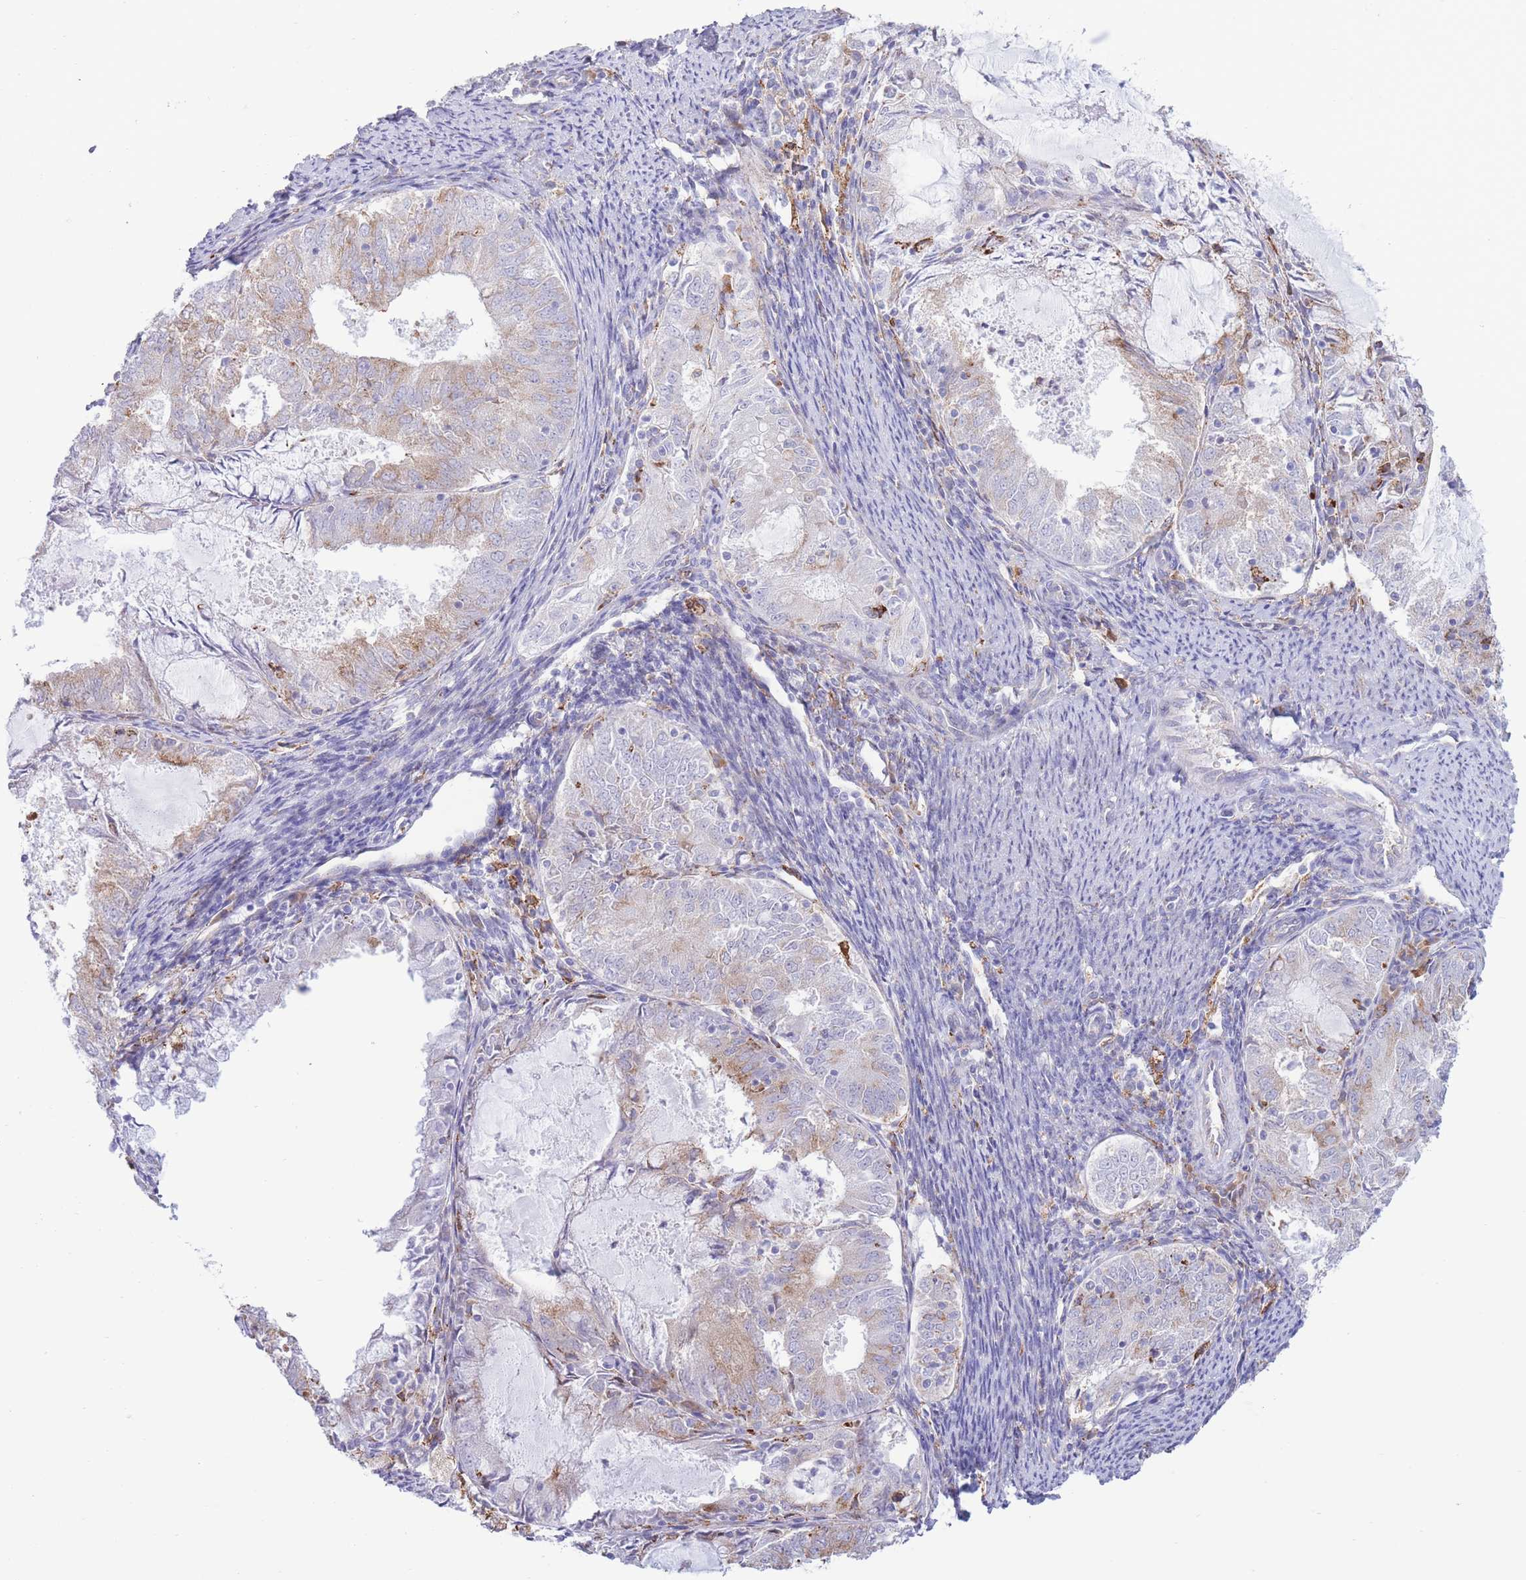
{"staining": {"intensity": "weak", "quantity": "<25%", "location": "cytoplasmic/membranous"}, "tissue": "endometrial cancer", "cell_type": "Tumor cells", "image_type": "cancer", "snomed": [{"axis": "morphology", "description": "Adenocarcinoma, NOS"}, {"axis": "topography", "description": "Endometrium"}], "caption": "Histopathology image shows no significant protein positivity in tumor cells of endometrial adenocarcinoma.", "gene": "MYDGF", "patient": {"sex": "female", "age": 57}}